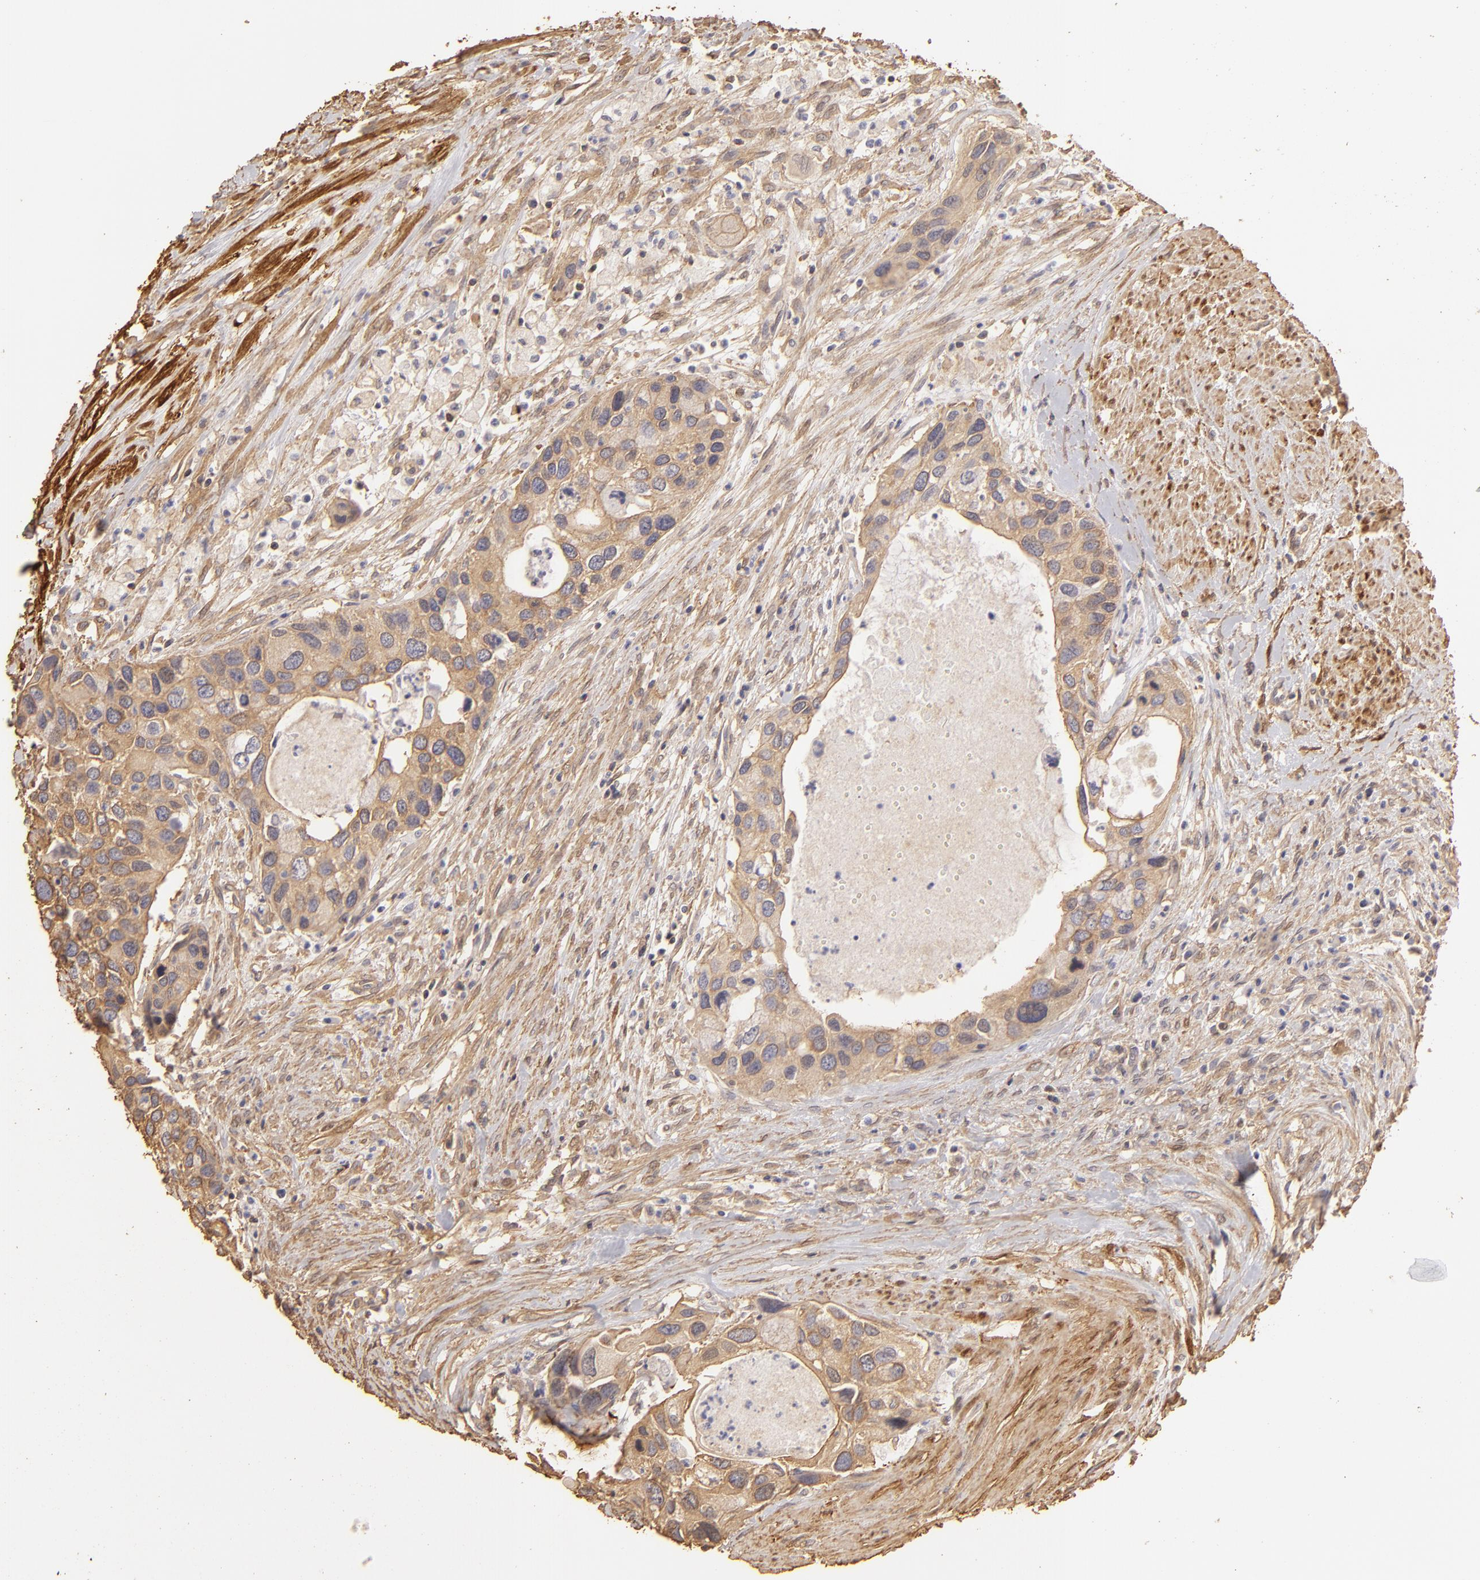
{"staining": {"intensity": "weak", "quantity": ">75%", "location": "cytoplasmic/membranous"}, "tissue": "urothelial cancer", "cell_type": "Tumor cells", "image_type": "cancer", "snomed": [{"axis": "morphology", "description": "Urothelial carcinoma, High grade"}, {"axis": "topography", "description": "Urinary bladder"}], "caption": "Urothelial carcinoma (high-grade) tissue reveals weak cytoplasmic/membranous positivity in about >75% of tumor cells, visualized by immunohistochemistry.", "gene": "HSPB6", "patient": {"sex": "male", "age": 66}}